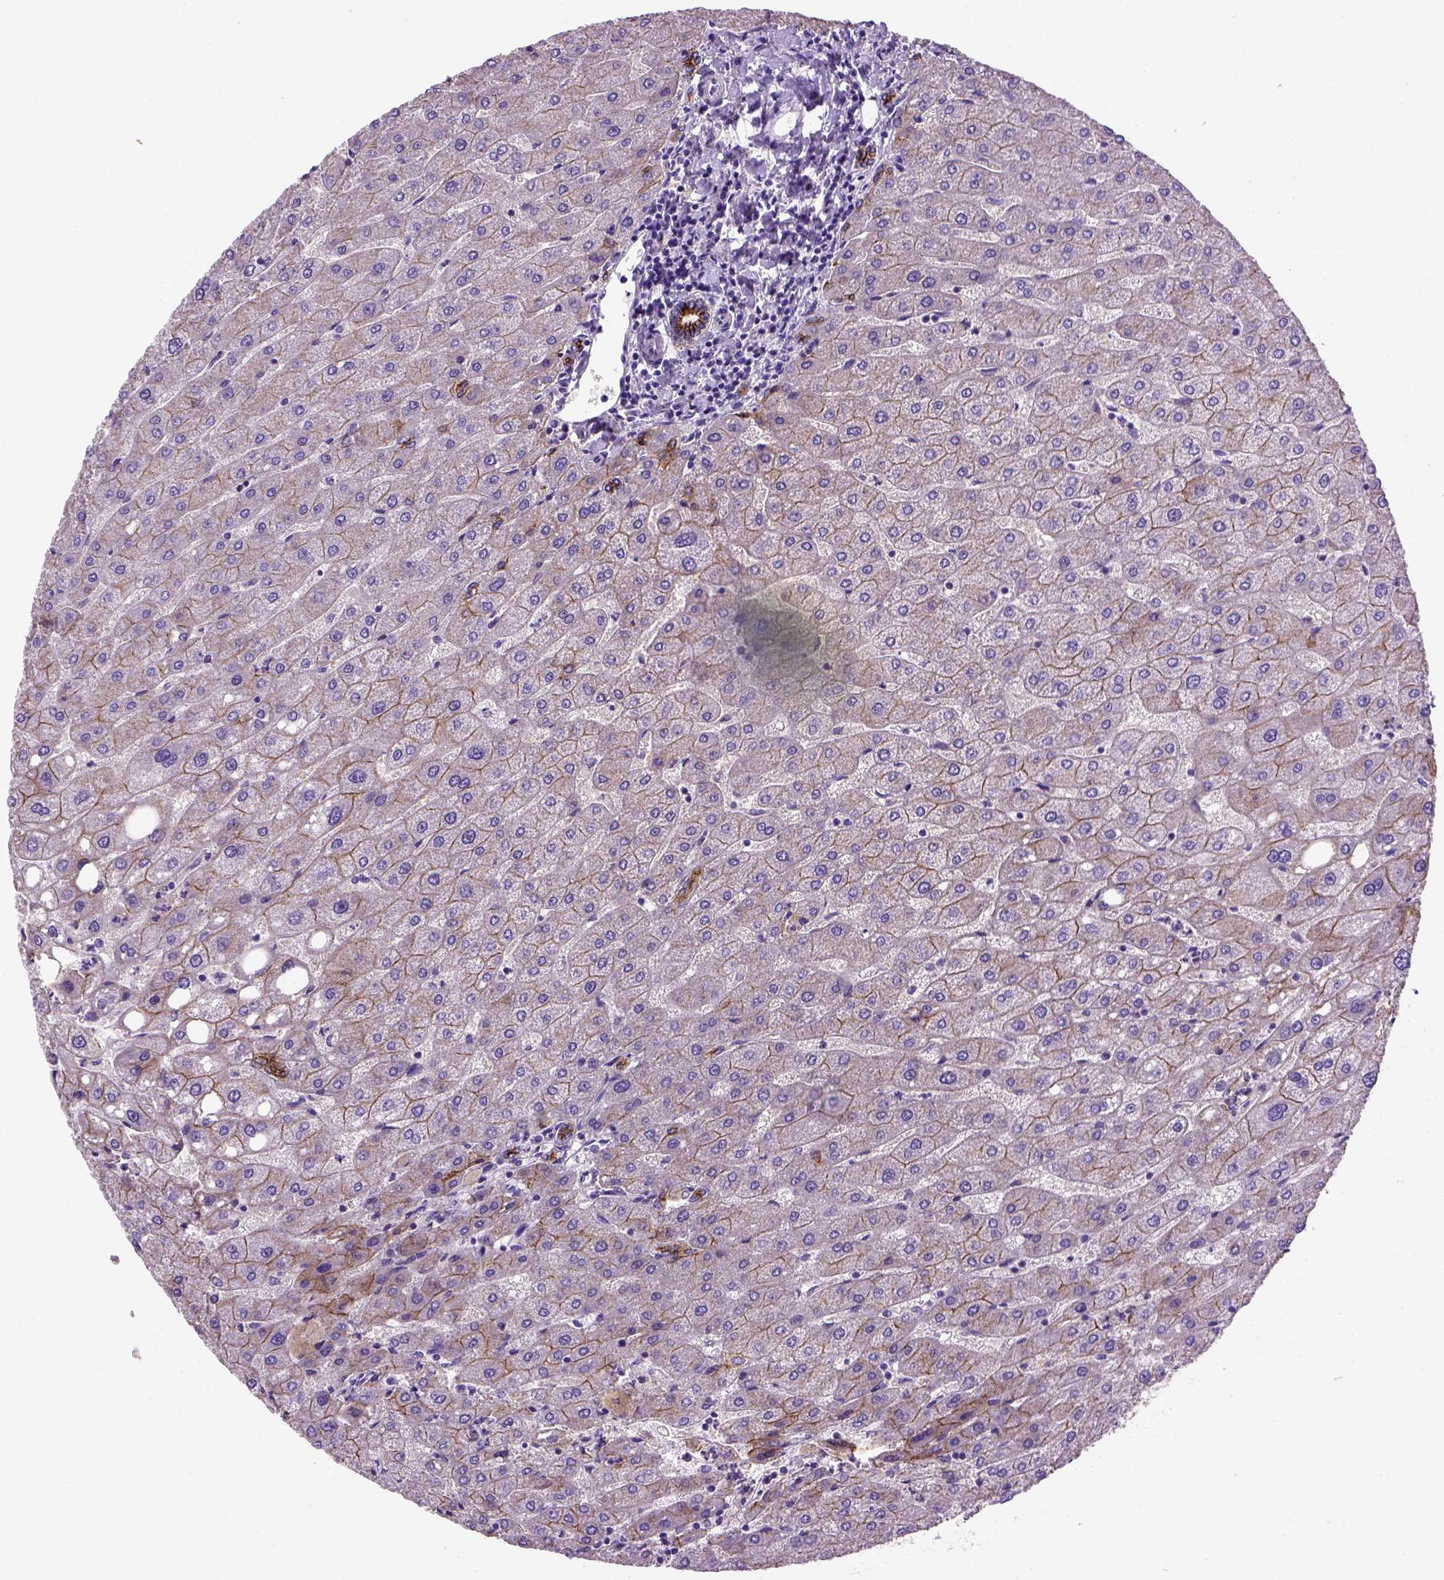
{"staining": {"intensity": "strong", "quantity": ">75%", "location": "cytoplasmic/membranous"}, "tissue": "liver", "cell_type": "Cholangiocytes", "image_type": "normal", "snomed": [{"axis": "morphology", "description": "Normal tissue, NOS"}, {"axis": "topography", "description": "Liver"}], "caption": "High-magnification brightfield microscopy of unremarkable liver stained with DAB (brown) and counterstained with hematoxylin (blue). cholangiocytes exhibit strong cytoplasmic/membranous positivity is seen in about>75% of cells.", "gene": "CDH1", "patient": {"sex": "male", "age": 67}}